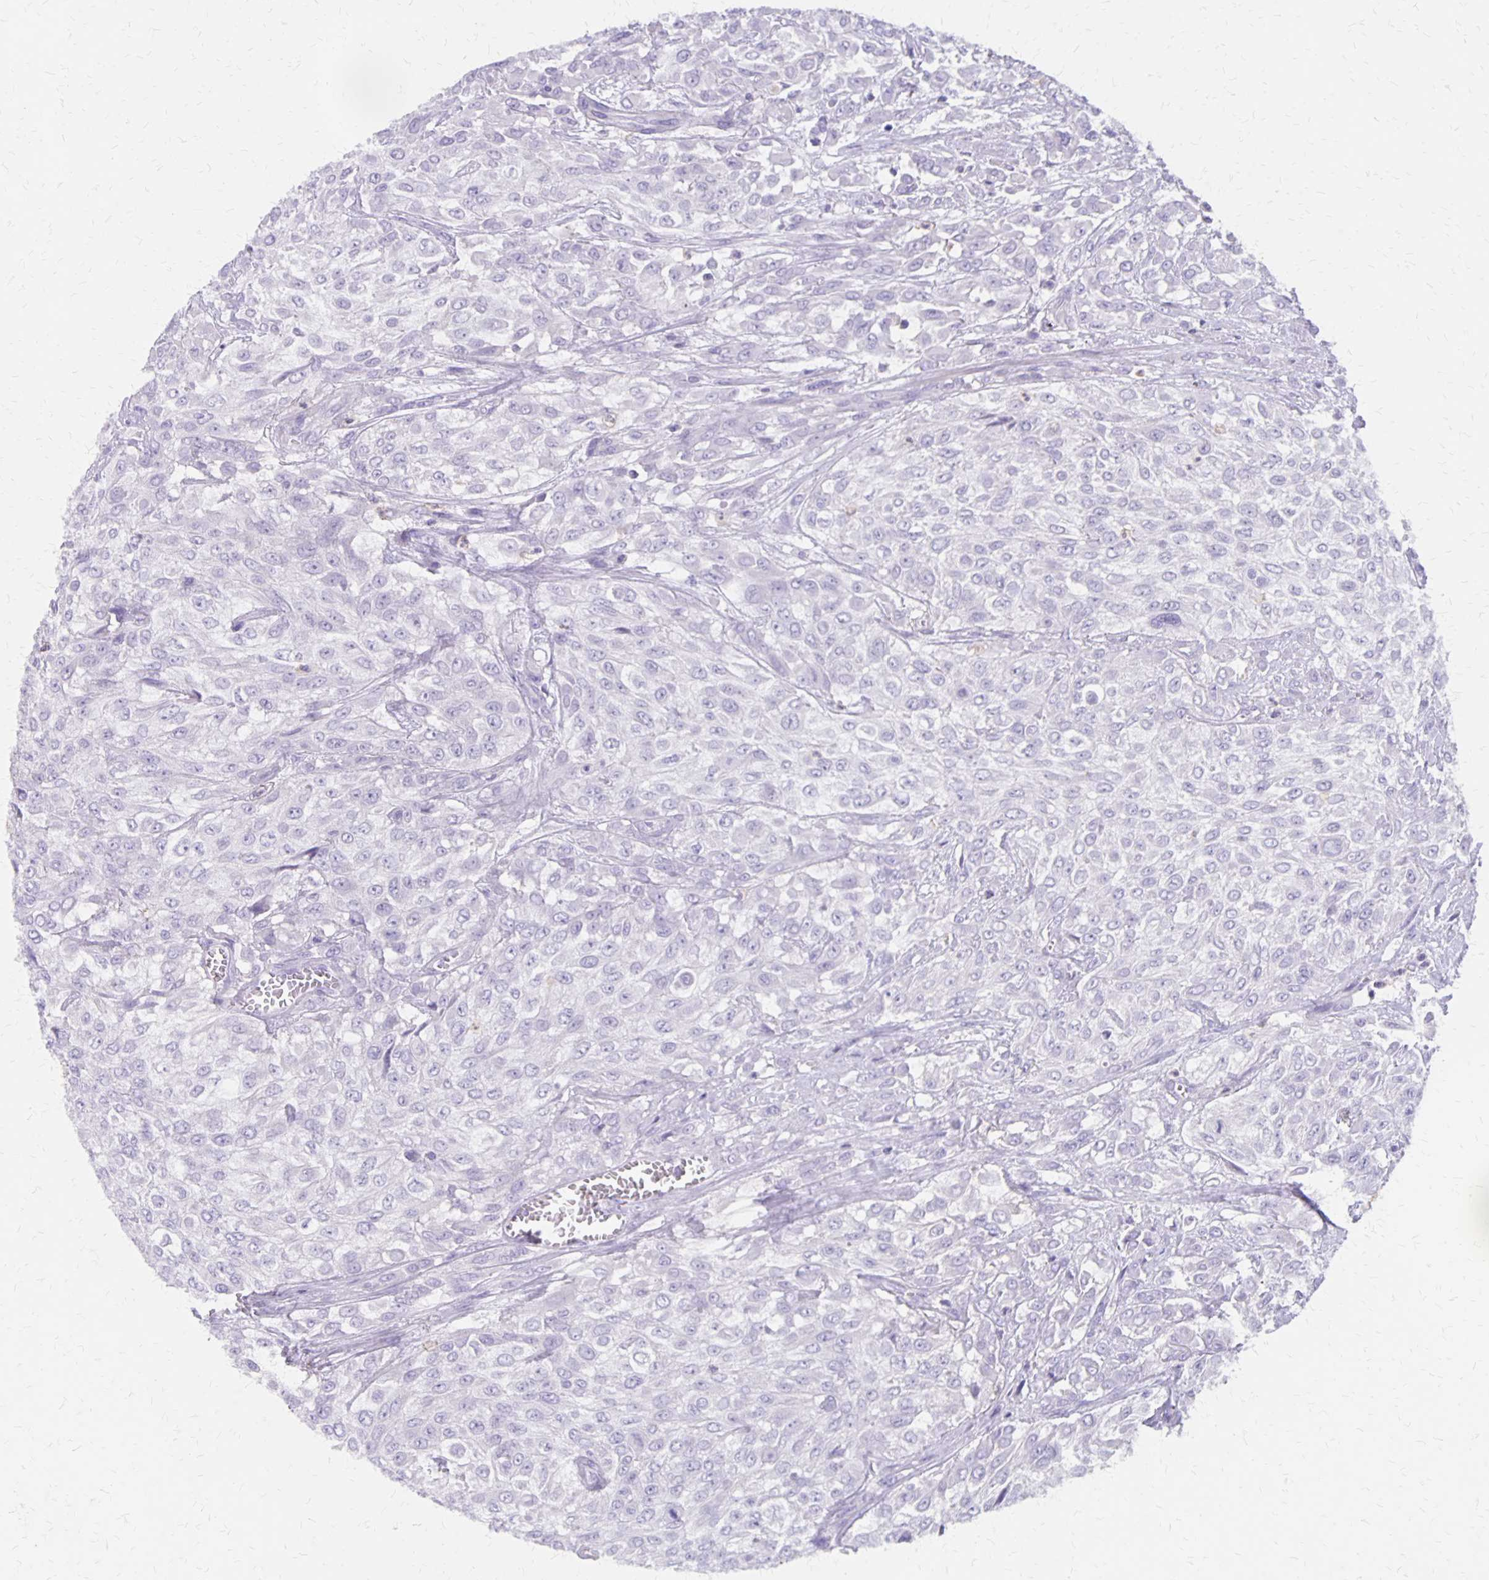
{"staining": {"intensity": "negative", "quantity": "none", "location": "none"}, "tissue": "urothelial cancer", "cell_type": "Tumor cells", "image_type": "cancer", "snomed": [{"axis": "morphology", "description": "Urothelial carcinoma, High grade"}, {"axis": "topography", "description": "Urinary bladder"}], "caption": "Tumor cells show no significant staining in urothelial carcinoma (high-grade).", "gene": "SEPTIN5", "patient": {"sex": "male", "age": 57}}